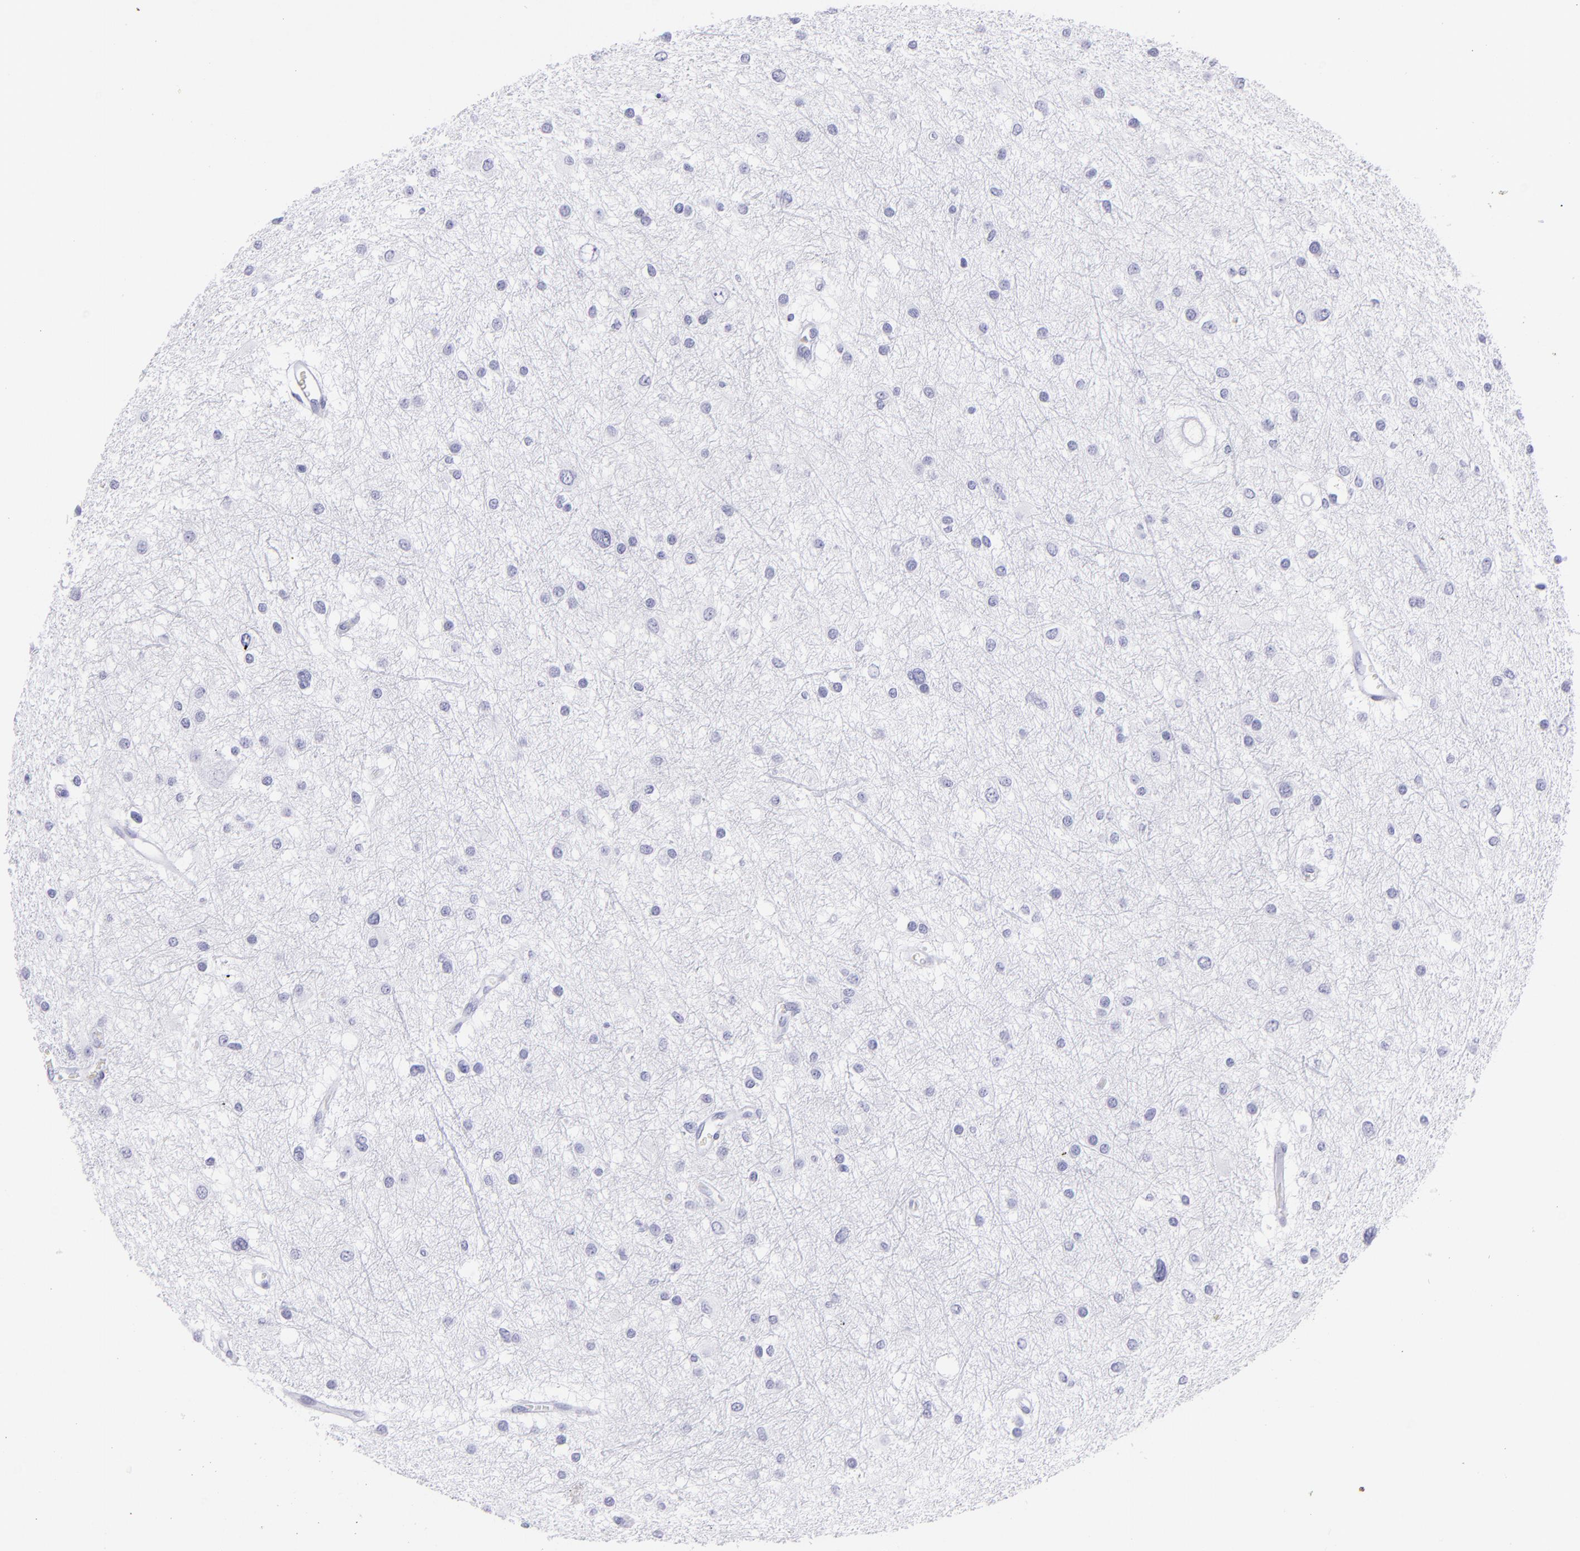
{"staining": {"intensity": "negative", "quantity": "none", "location": "none"}, "tissue": "glioma", "cell_type": "Tumor cells", "image_type": "cancer", "snomed": [{"axis": "morphology", "description": "Glioma, malignant, Low grade"}, {"axis": "topography", "description": "Brain"}], "caption": "The immunohistochemistry (IHC) image has no significant expression in tumor cells of malignant glioma (low-grade) tissue.", "gene": "PIP", "patient": {"sex": "female", "age": 36}}